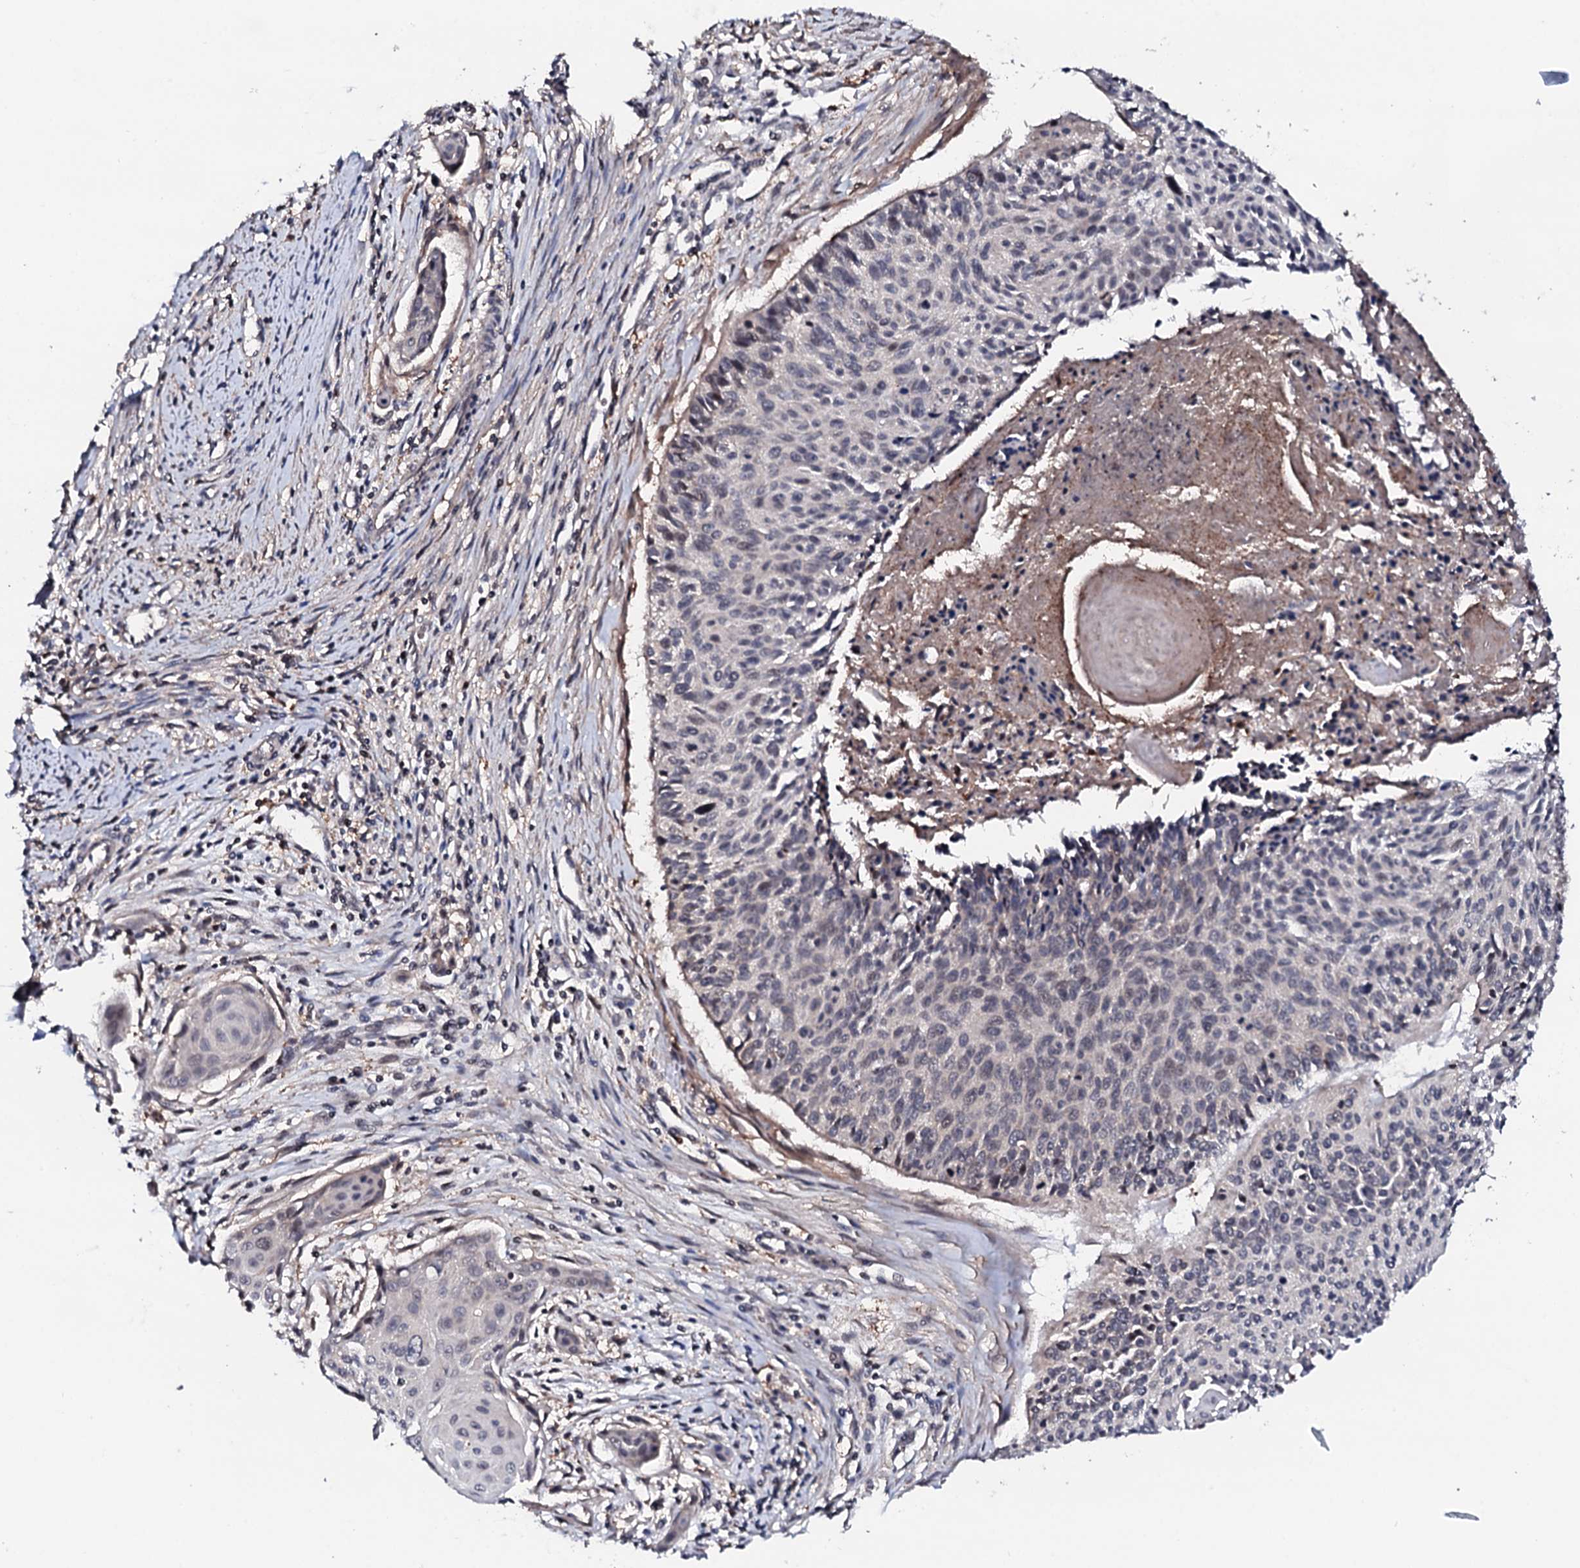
{"staining": {"intensity": "weak", "quantity": "<25%", "location": "nuclear"}, "tissue": "cervical cancer", "cell_type": "Tumor cells", "image_type": "cancer", "snomed": [{"axis": "morphology", "description": "Squamous cell carcinoma, NOS"}, {"axis": "topography", "description": "Cervix"}], "caption": "Immunohistochemical staining of human cervical cancer (squamous cell carcinoma) exhibits no significant positivity in tumor cells.", "gene": "EDC3", "patient": {"sex": "female", "age": 55}}